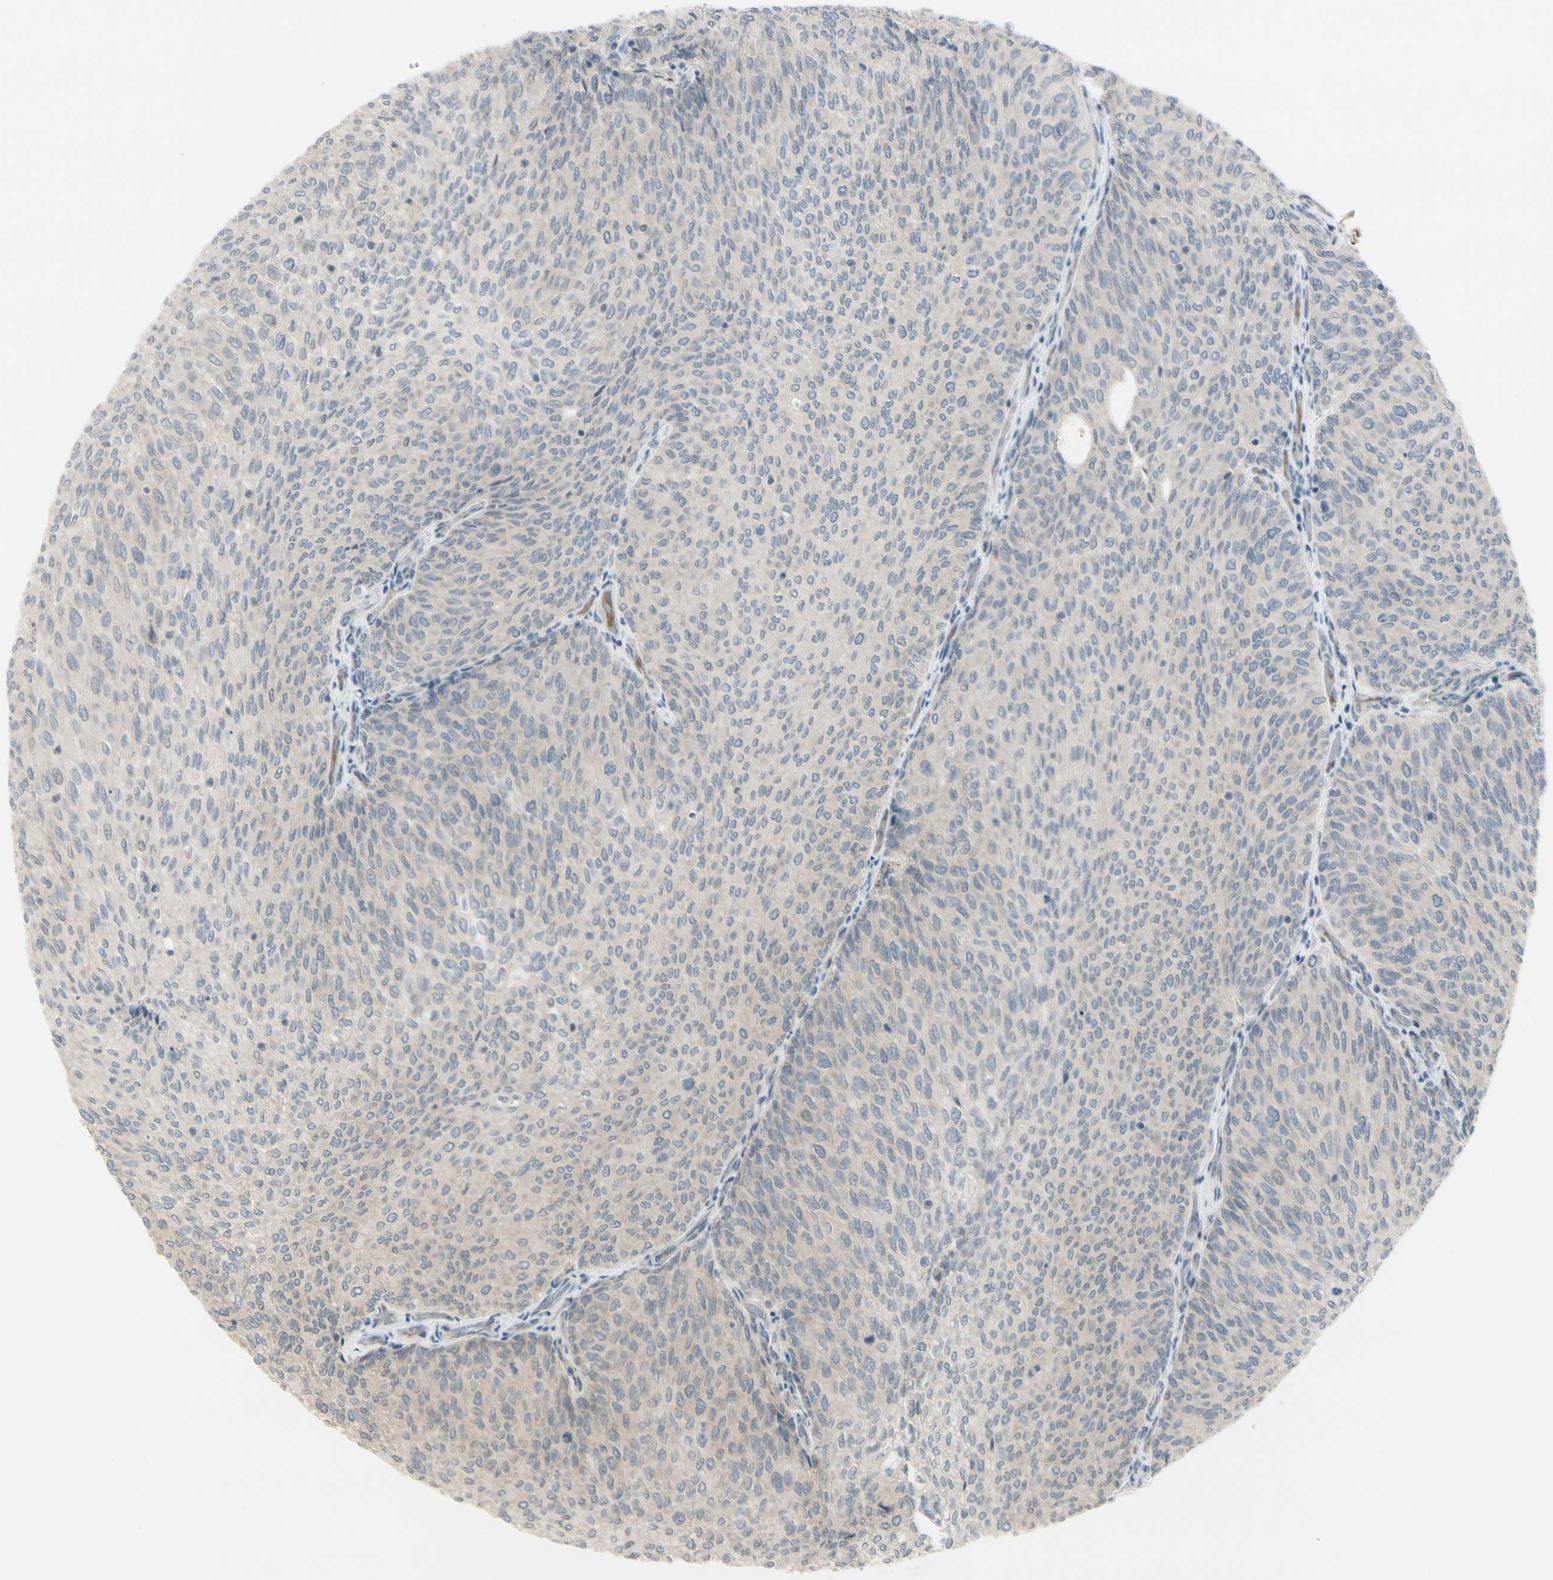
{"staining": {"intensity": "weak", "quantity": "25%-75%", "location": "cytoplasmic/membranous"}, "tissue": "urothelial cancer", "cell_type": "Tumor cells", "image_type": "cancer", "snomed": [{"axis": "morphology", "description": "Urothelial carcinoma, Low grade"}, {"axis": "topography", "description": "Urinary bladder"}], "caption": "IHC (DAB (3,3'-diaminobenzidine)) staining of human urothelial cancer reveals weak cytoplasmic/membranous protein expression in about 25%-75% of tumor cells.", "gene": "FGF10", "patient": {"sex": "female", "age": 79}}